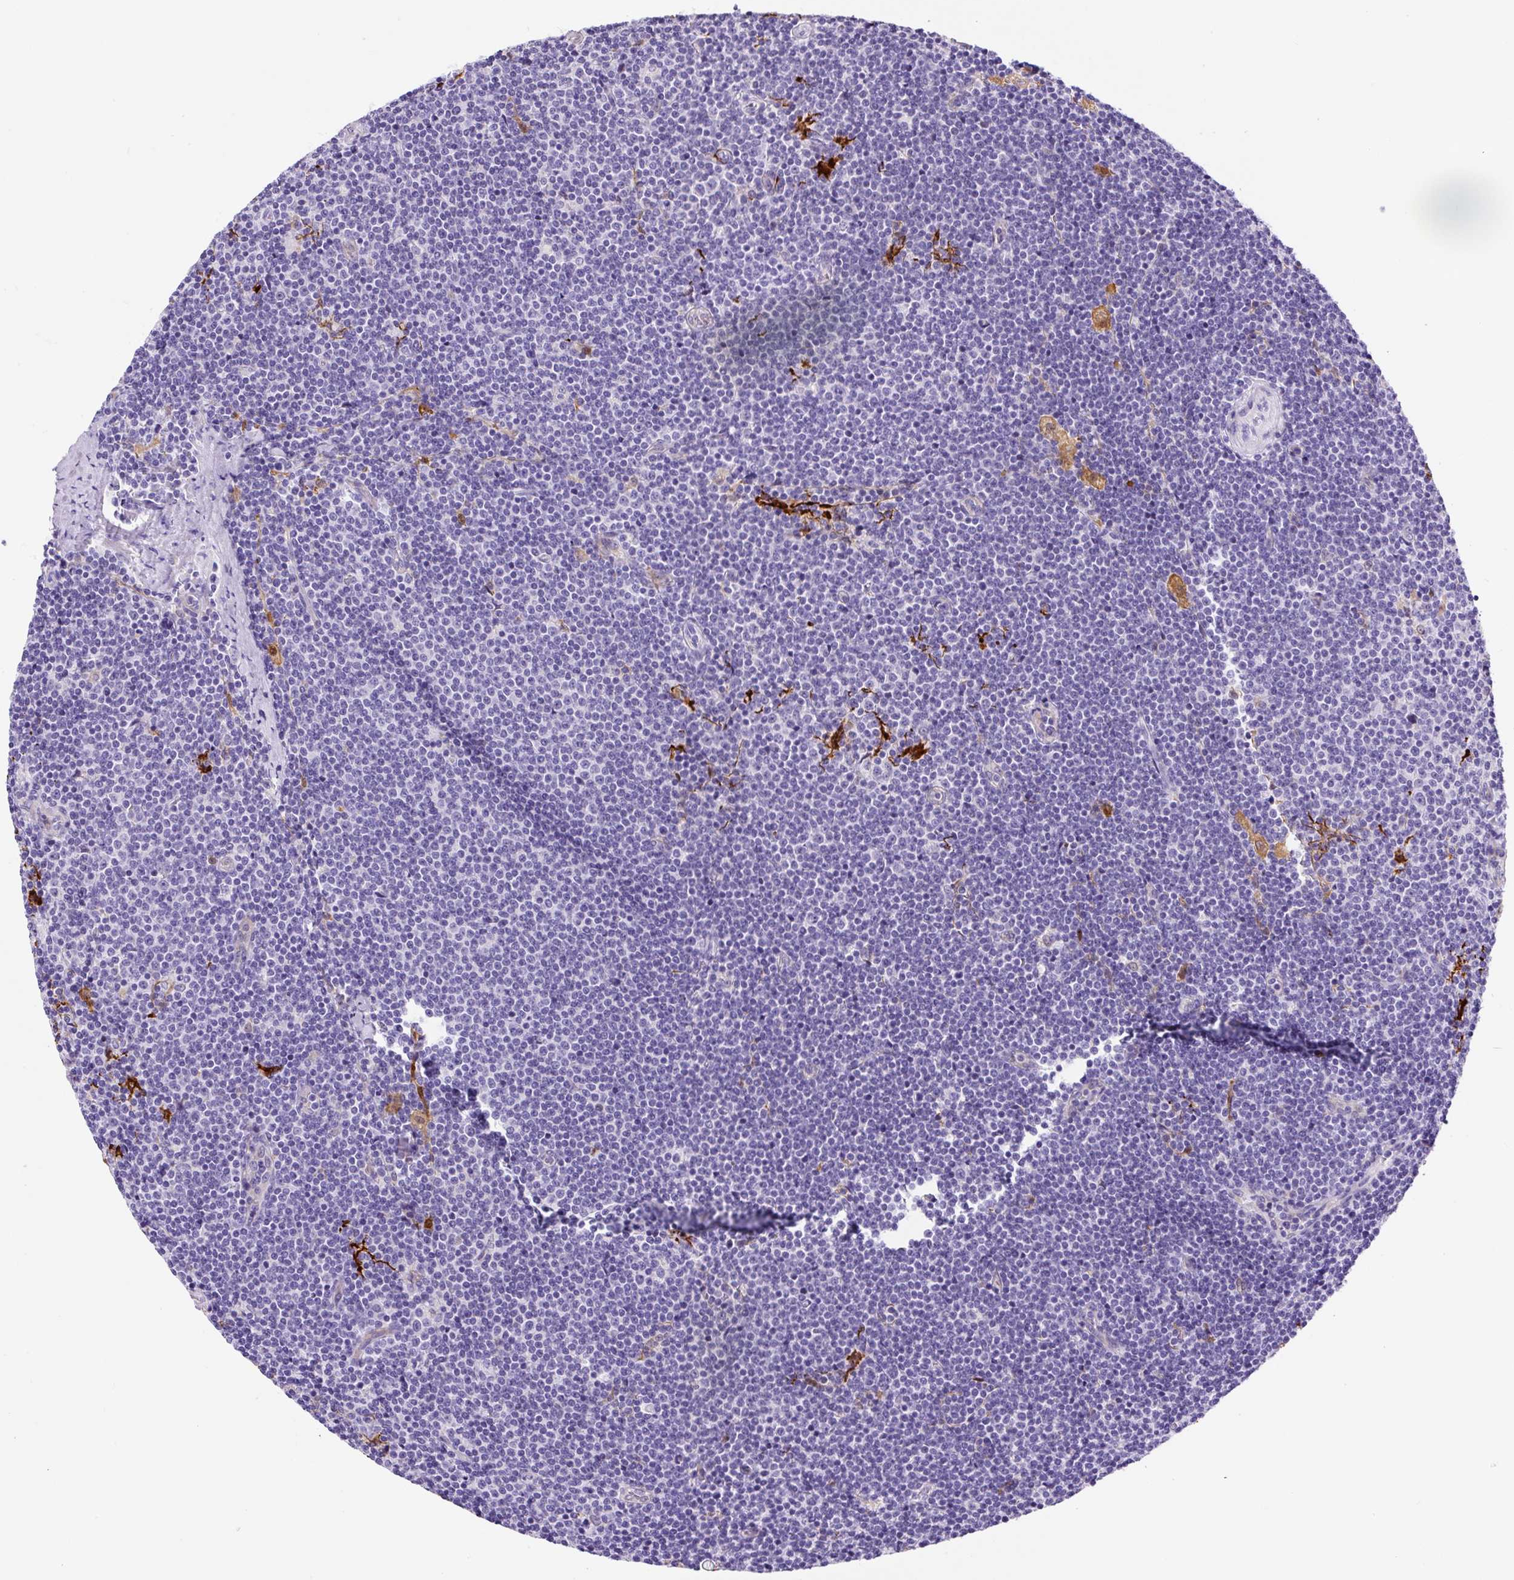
{"staining": {"intensity": "negative", "quantity": "none", "location": "none"}, "tissue": "lymphoma", "cell_type": "Tumor cells", "image_type": "cancer", "snomed": [{"axis": "morphology", "description": "Malignant lymphoma, non-Hodgkin's type, Low grade"}, {"axis": "topography", "description": "Lymph node"}], "caption": "Human lymphoma stained for a protein using IHC reveals no expression in tumor cells.", "gene": "ASB4", "patient": {"sex": "male", "age": 48}}